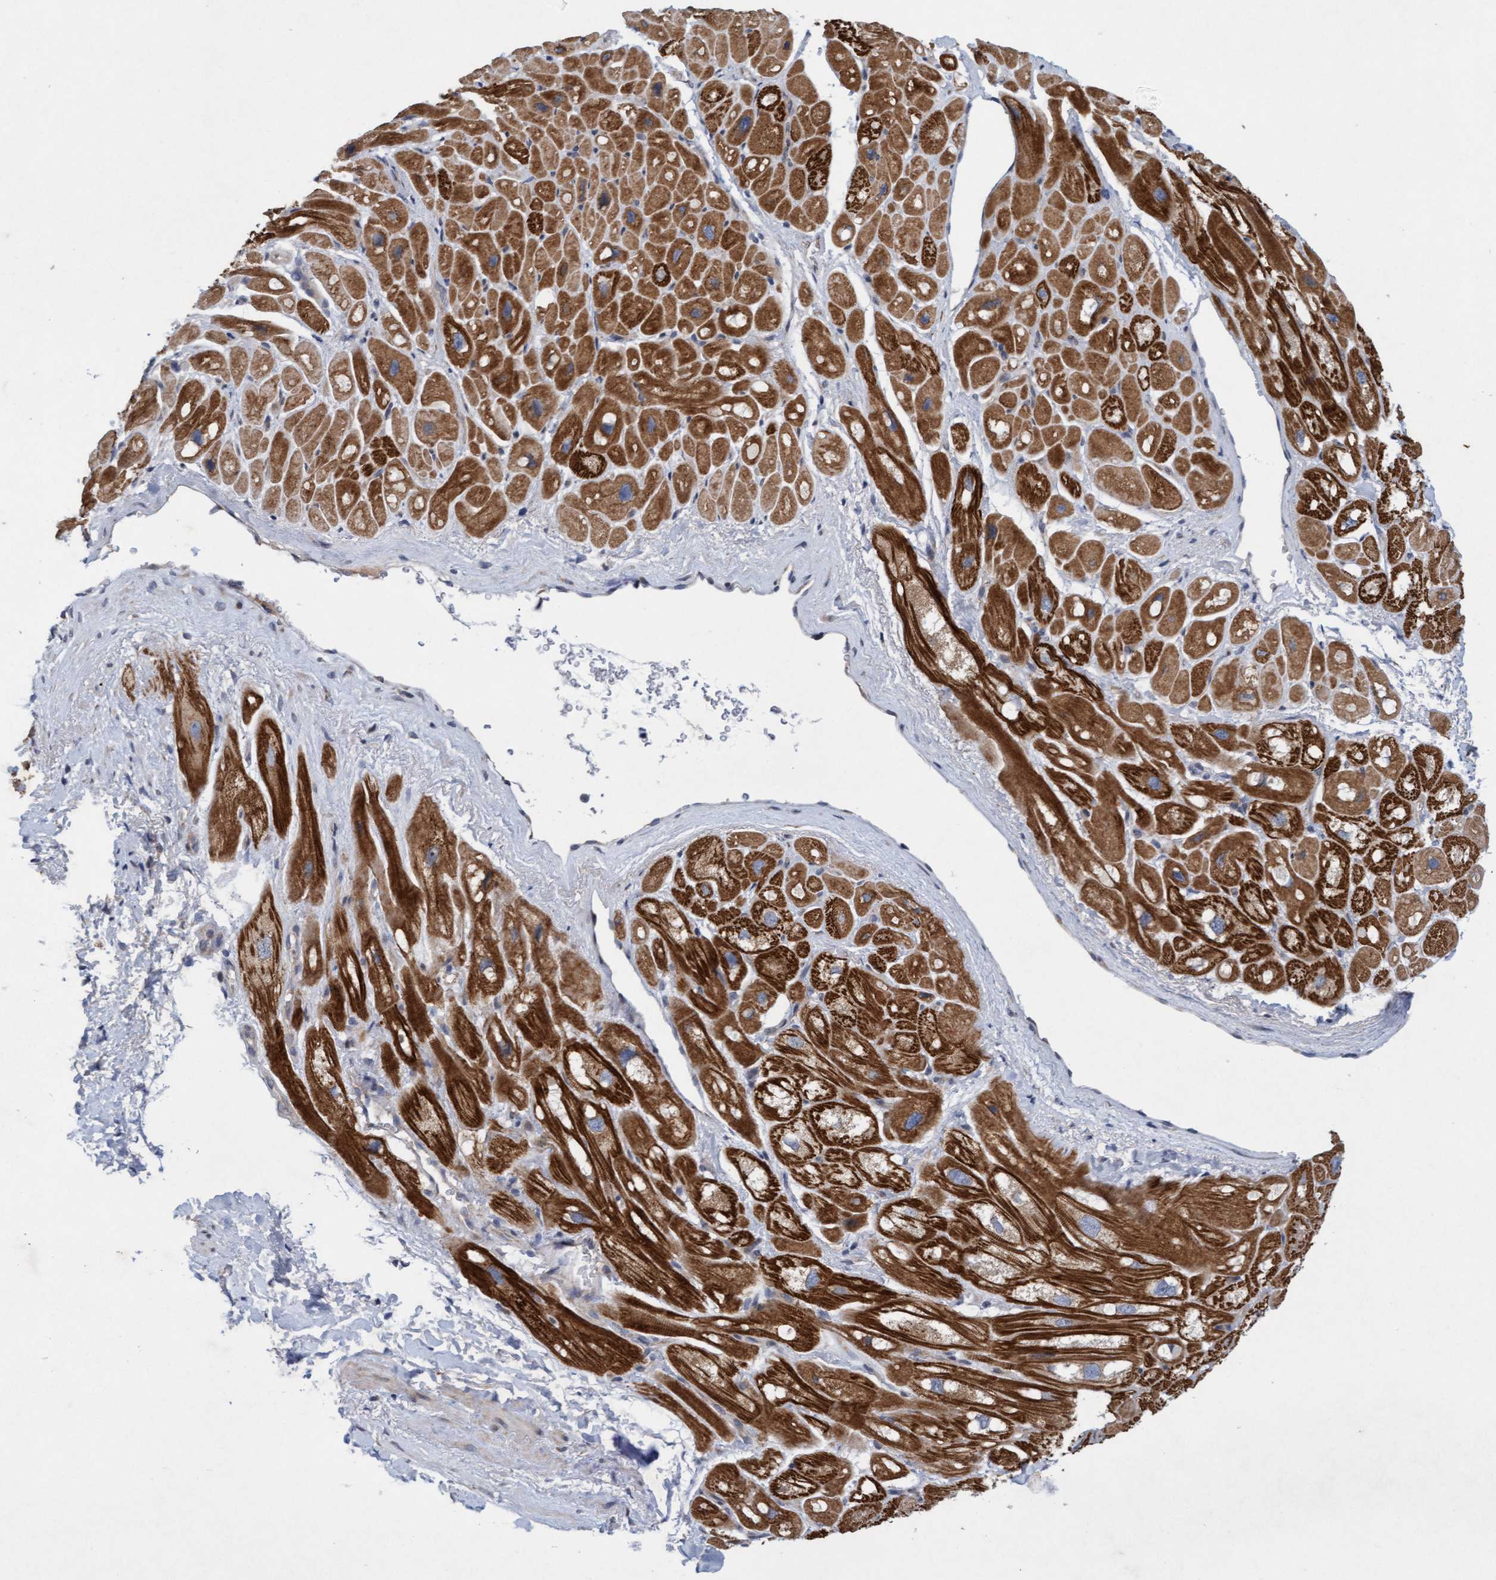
{"staining": {"intensity": "strong", "quantity": ">75%", "location": "cytoplasmic/membranous"}, "tissue": "heart muscle", "cell_type": "Cardiomyocytes", "image_type": "normal", "snomed": [{"axis": "morphology", "description": "Normal tissue, NOS"}, {"axis": "topography", "description": "Heart"}], "caption": "Immunohistochemistry photomicrograph of normal heart muscle: heart muscle stained using IHC shows high levels of strong protein expression localized specifically in the cytoplasmic/membranous of cardiomyocytes, appearing as a cytoplasmic/membranous brown color.", "gene": "DDHD2", "patient": {"sex": "male", "age": 49}}